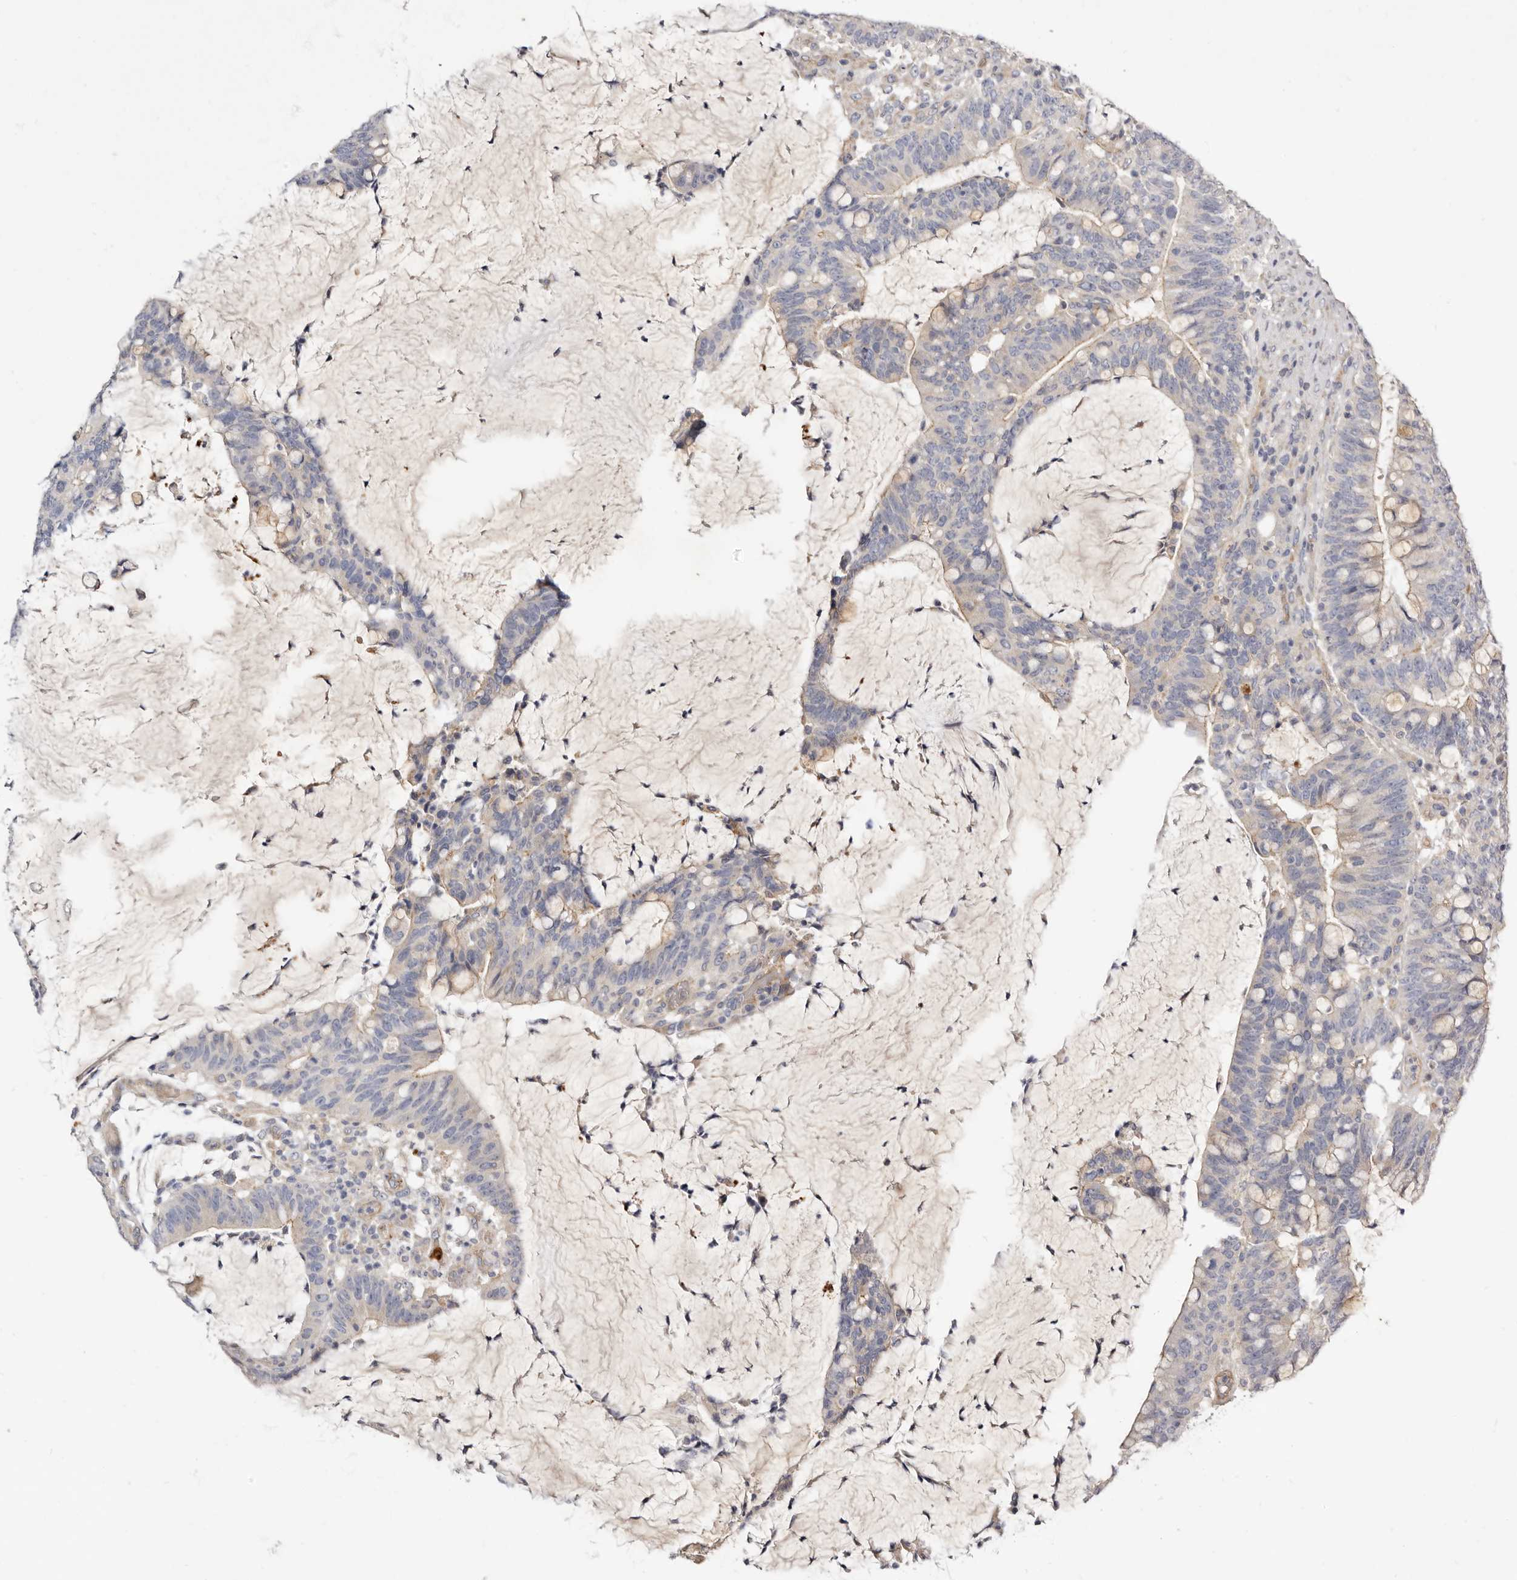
{"staining": {"intensity": "negative", "quantity": "none", "location": "none"}, "tissue": "colorectal cancer", "cell_type": "Tumor cells", "image_type": "cancer", "snomed": [{"axis": "morphology", "description": "Adenocarcinoma, NOS"}, {"axis": "topography", "description": "Colon"}], "caption": "This photomicrograph is of colorectal adenocarcinoma stained with IHC to label a protein in brown with the nuclei are counter-stained blue. There is no positivity in tumor cells. (DAB IHC visualized using brightfield microscopy, high magnification).", "gene": "ADAMTS9", "patient": {"sex": "female", "age": 66}}